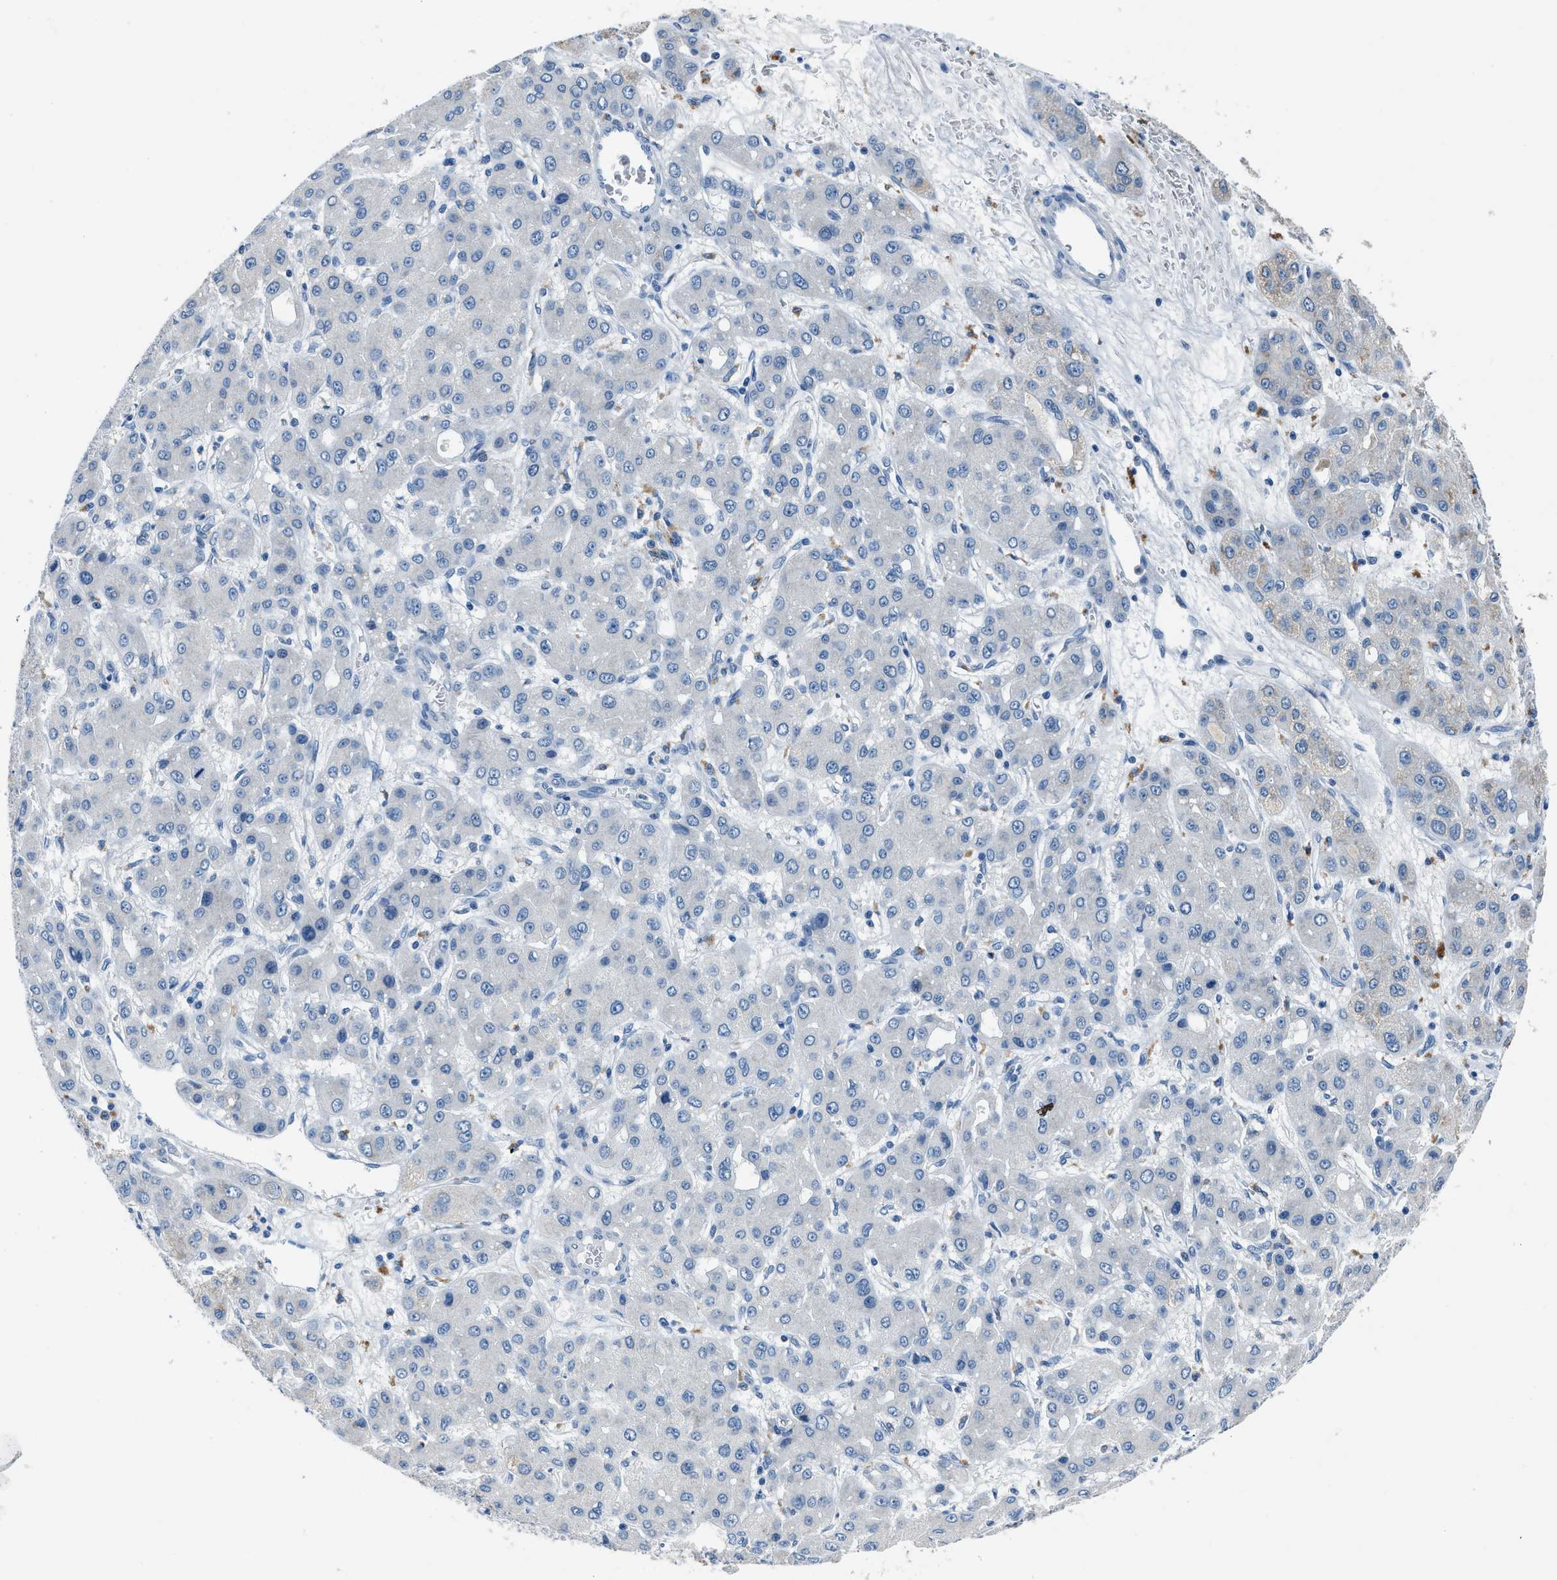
{"staining": {"intensity": "negative", "quantity": "none", "location": "none"}, "tissue": "liver cancer", "cell_type": "Tumor cells", "image_type": "cancer", "snomed": [{"axis": "morphology", "description": "Carcinoma, Hepatocellular, NOS"}, {"axis": "topography", "description": "Liver"}], "caption": "Human liver cancer stained for a protein using immunohistochemistry (IHC) reveals no expression in tumor cells.", "gene": "ADAM2", "patient": {"sex": "male", "age": 55}}